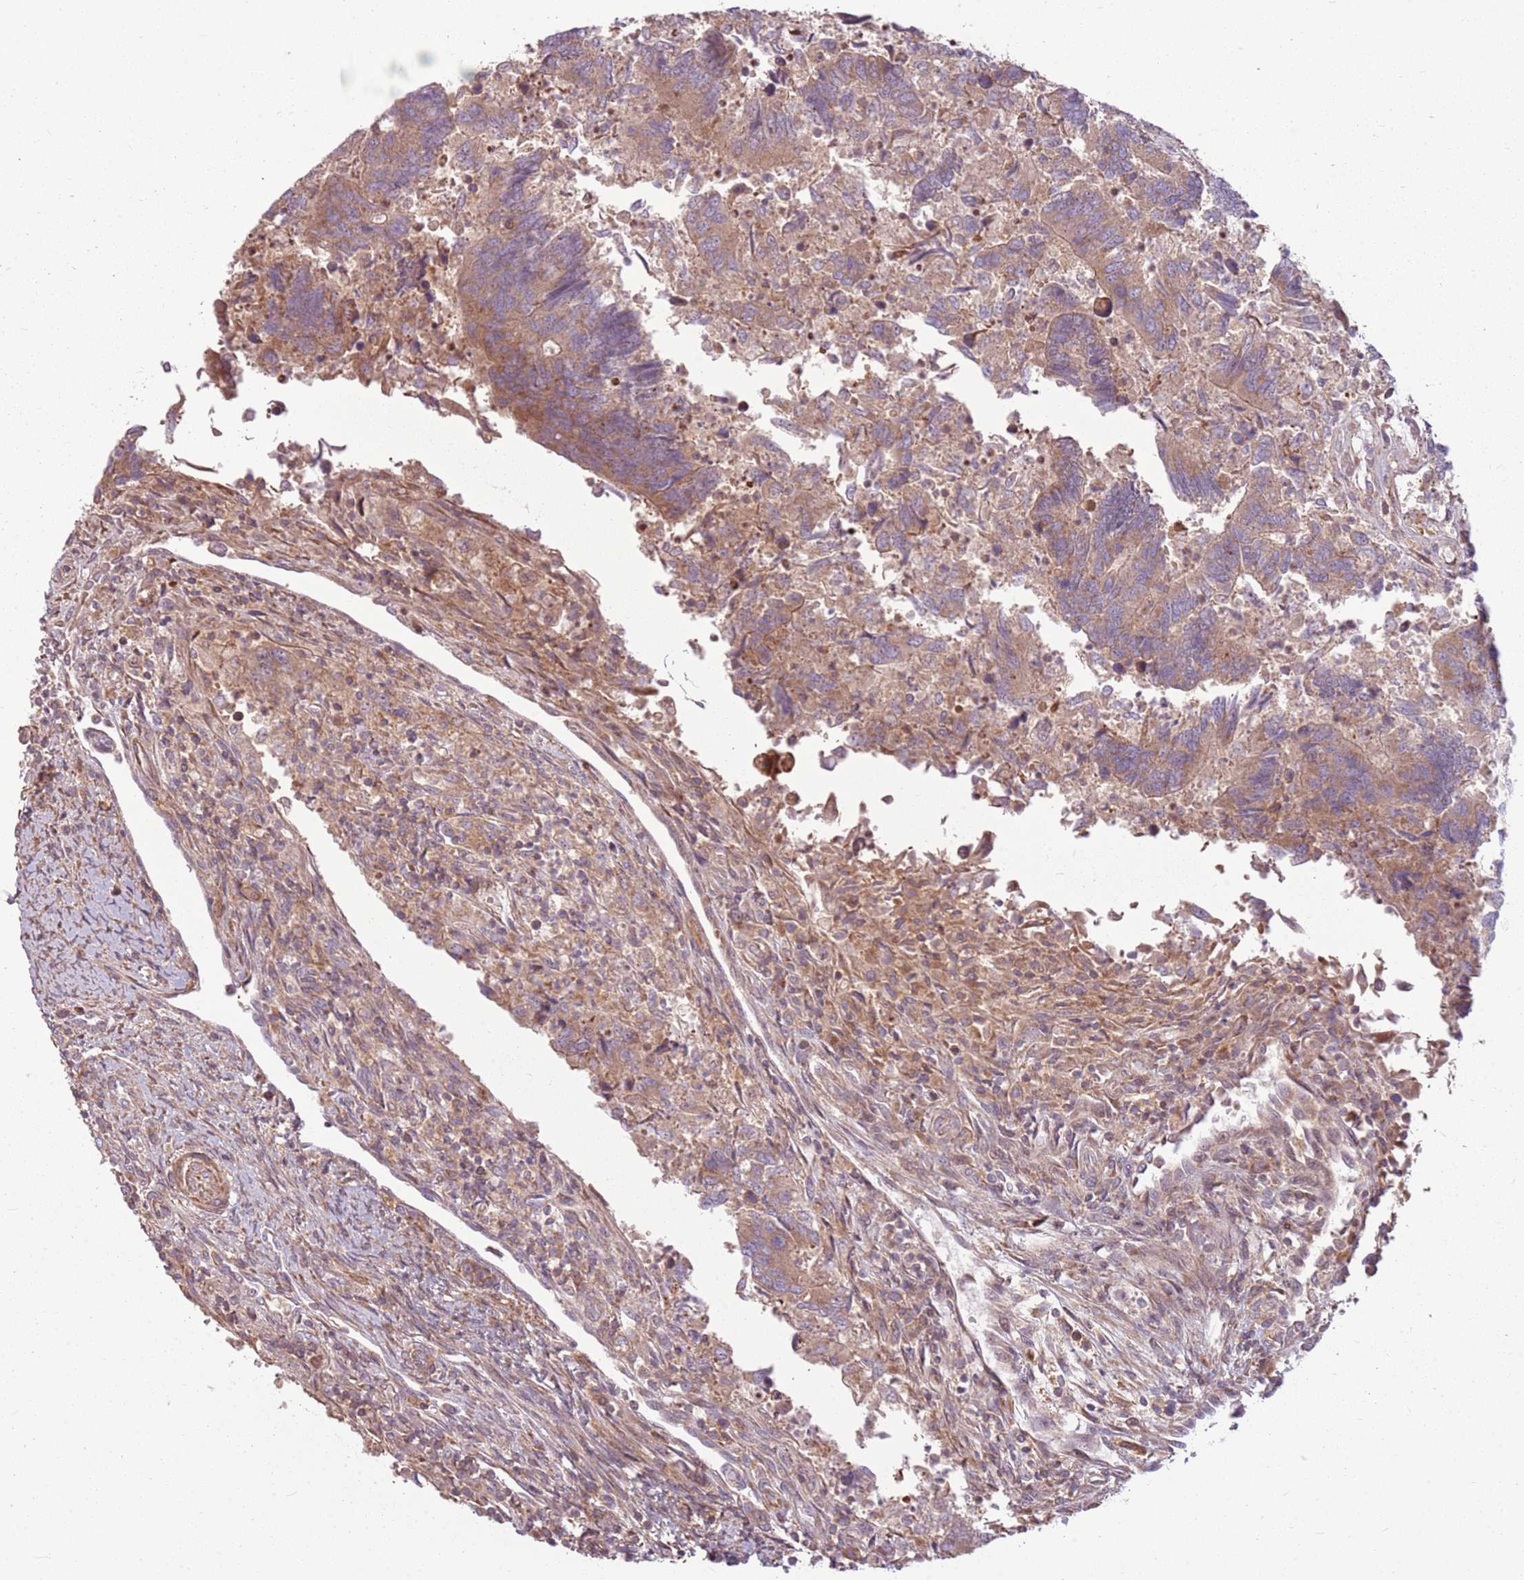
{"staining": {"intensity": "moderate", "quantity": ">75%", "location": "cytoplasmic/membranous"}, "tissue": "colorectal cancer", "cell_type": "Tumor cells", "image_type": "cancer", "snomed": [{"axis": "morphology", "description": "Adenocarcinoma, NOS"}, {"axis": "topography", "description": "Colon"}], "caption": "The histopathology image demonstrates staining of adenocarcinoma (colorectal), revealing moderate cytoplasmic/membranous protein positivity (brown color) within tumor cells.", "gene": "RPL21", "patient": {"sex": "female", "age": 67}}